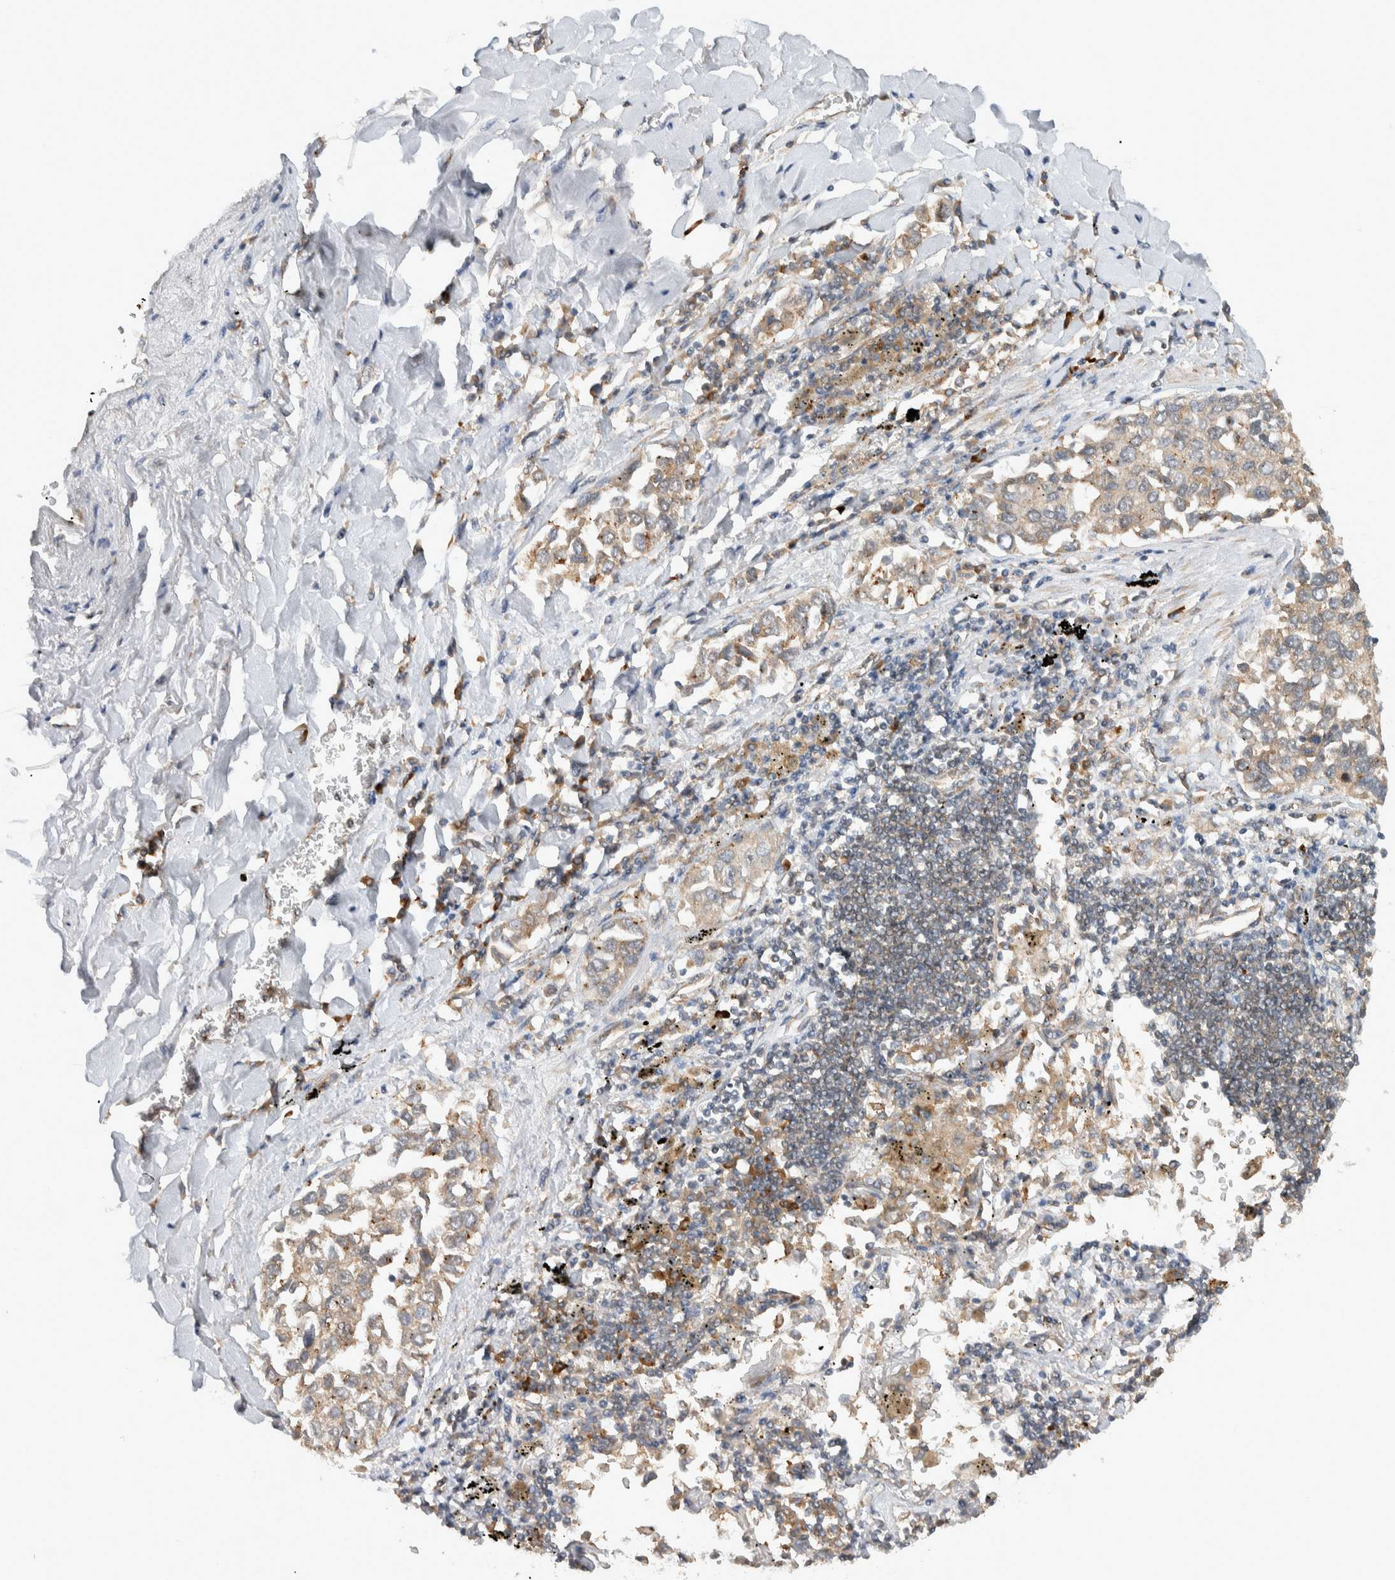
{"staining": {"intensity": "weak", "quantity": ">75%", "location": "cytoplasmic/membranous"}, "tissue": "lung cancer", "cell_type": "Tumor cells", "image_type": "cancer", "snomed": [{"axis": "morphology", "description": "Inflammation, NOS"}, {"axis": "morphology", "description": "Adenocarcinoma, NOS"}, {"axis": "topography", "description": "Lung"}], "caption": "There is low levels of weak cytoplasmic/membranous staining in tumor cells of lung cancer (adenocarcinoma), as demonstrated by immunohistochemical staining (brown color).", "gene": "DEPTOR", "patient": {"sex": "male", "age": 63}}